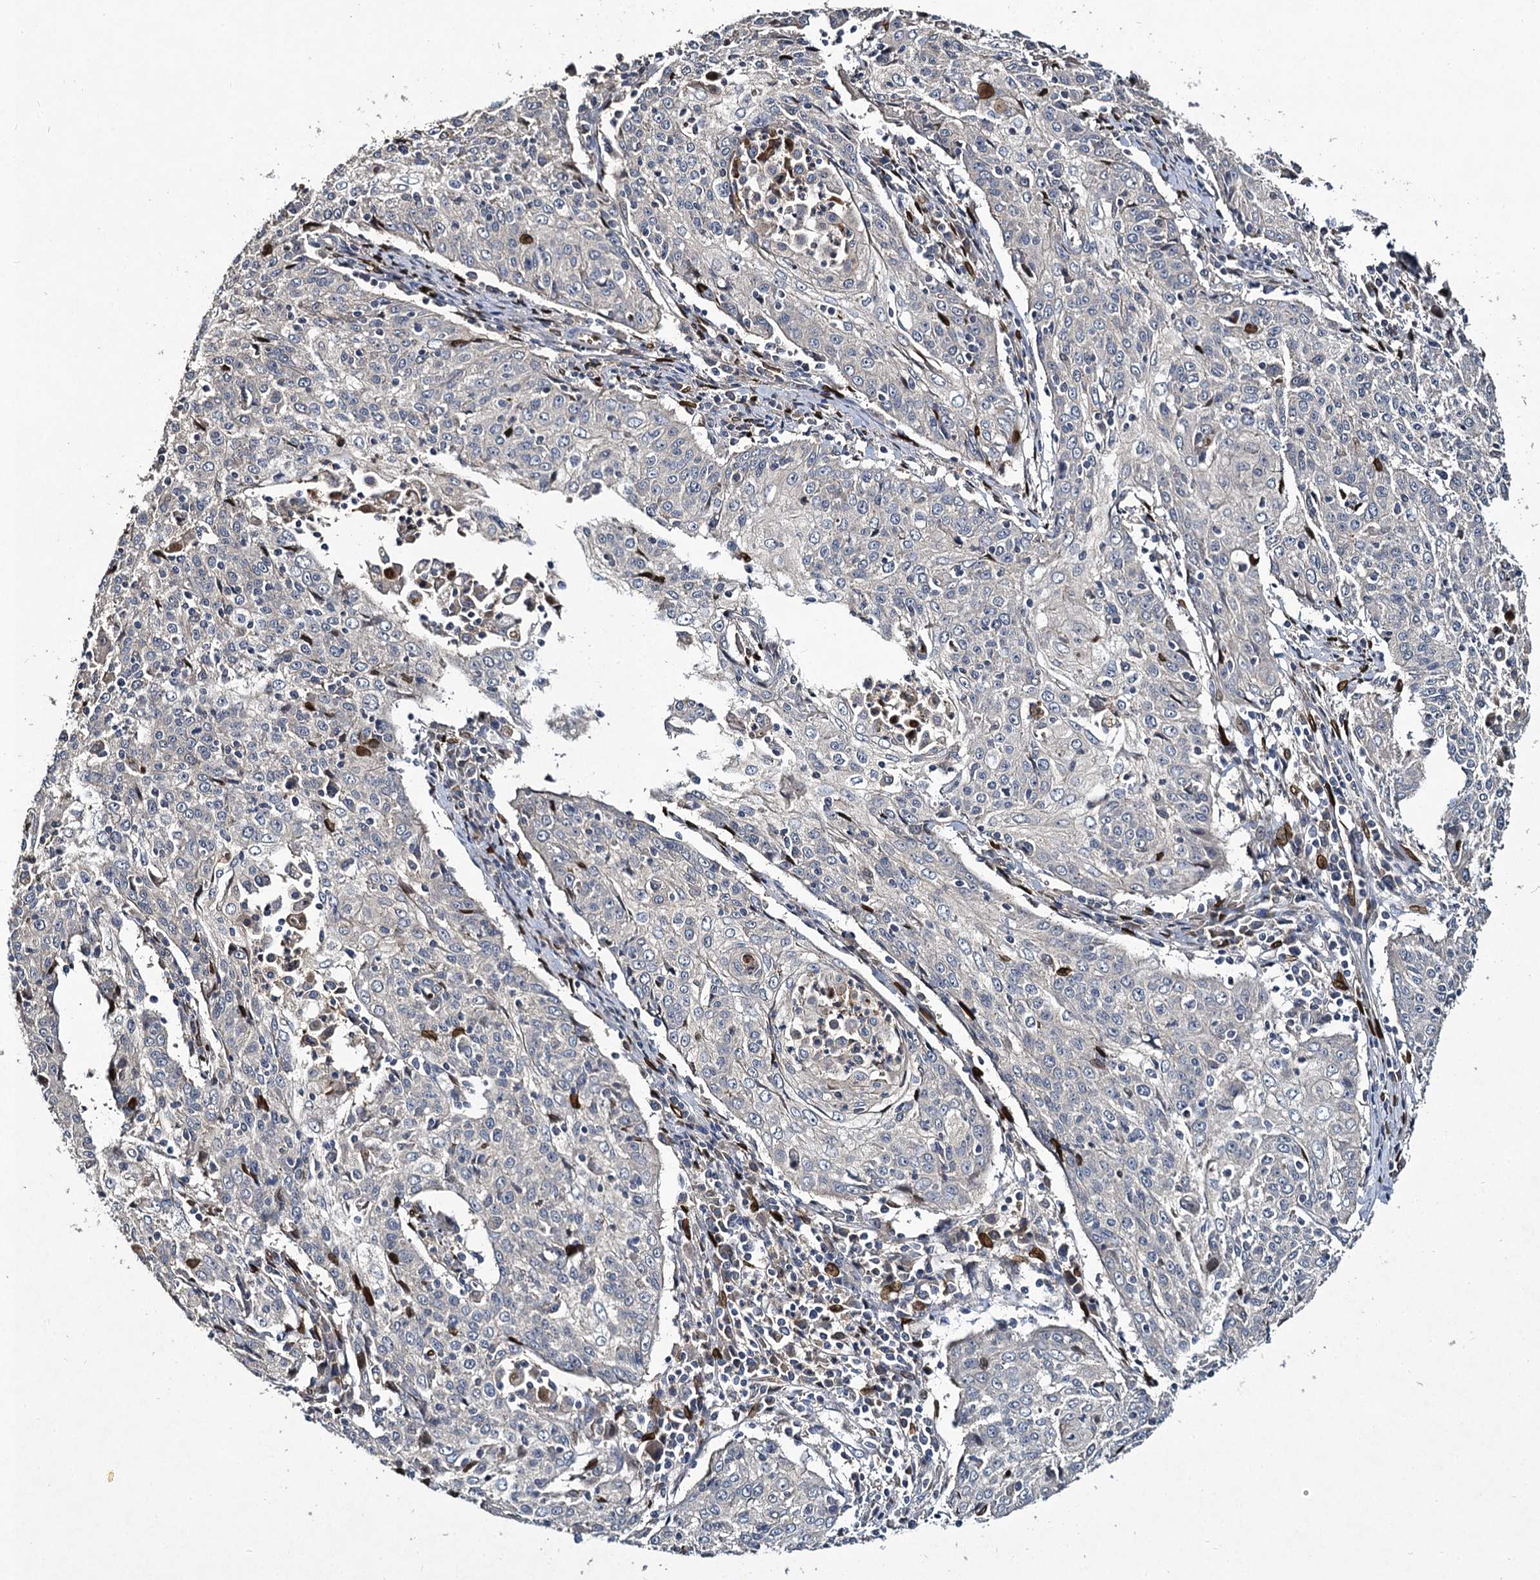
{"staining": {"intensity": "negative", "quantity": "none", "location": "none"}, "tissue": "cervical cancer", "cell_type": "Tumor cells", "image_type": "cancer", "snomed": [{"axis": "morphology", "description": "Squamous cell carcinoma, NOS"}, {"axis": "topography", "description": "Cervix"}], "caption": "There is no significant staining in tumor cells of cervical squamous cell carcinoma.", "gene": "SLC11A2", "patient": {"sex": "female", "age": 48}}